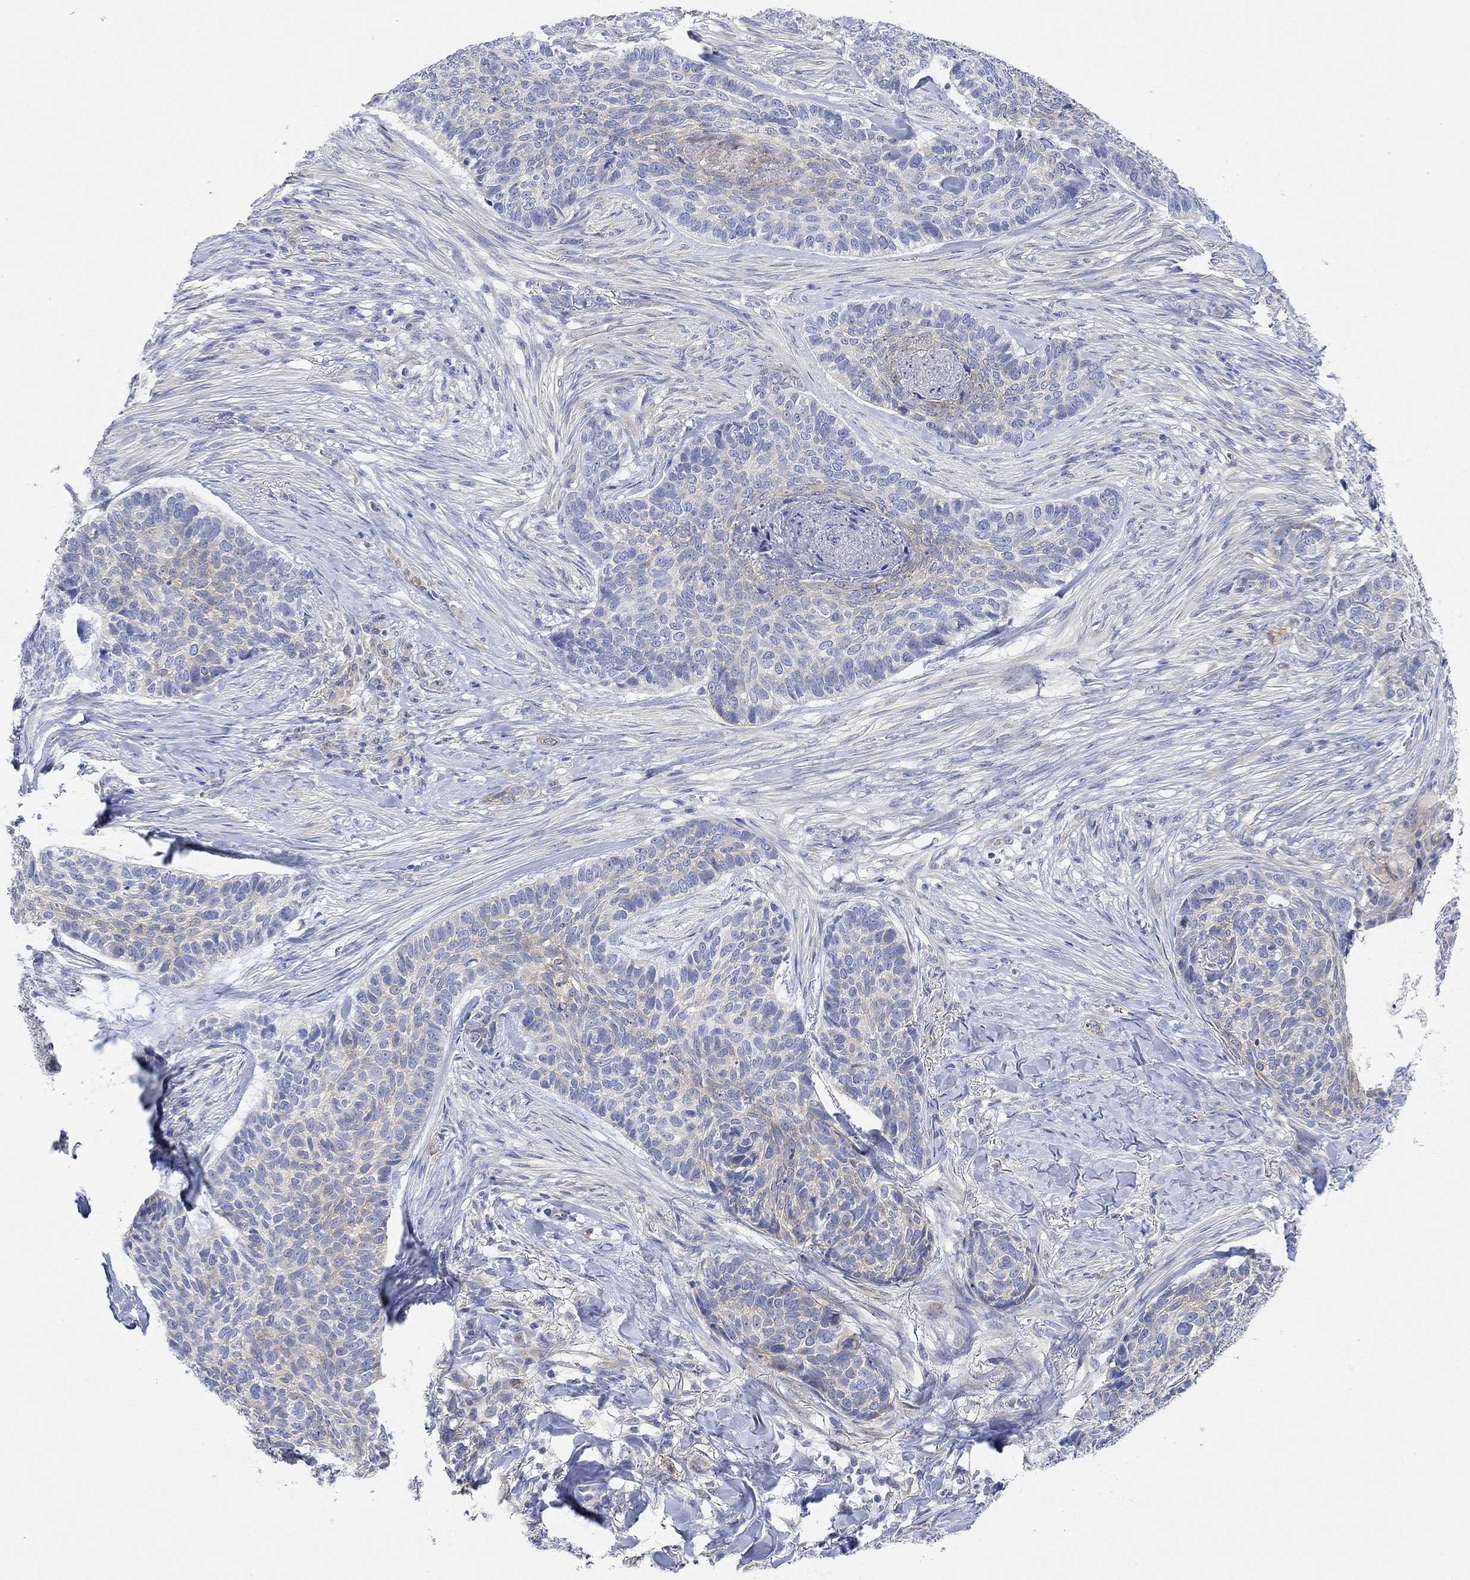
{"staining": {"intensity": "weak", "quantity": "<25%", "location": "cytoplasmic/membranous"}, "tissue": "skin cancer", "cell_type": "Tumor cells", "image_type": "cancer", "snomed": [{"axis": "morphology", "description": "Basal cell carcinoma"}, {"axis": "topography", "description": "Skin"}], "caption": "This is a micrograph of immunohistochemistry (IHC) staining of skin cancer, which shows no staining in tumor cells.", "gene": "RGS1", "patient": {"sex": "female", "age": 69}}